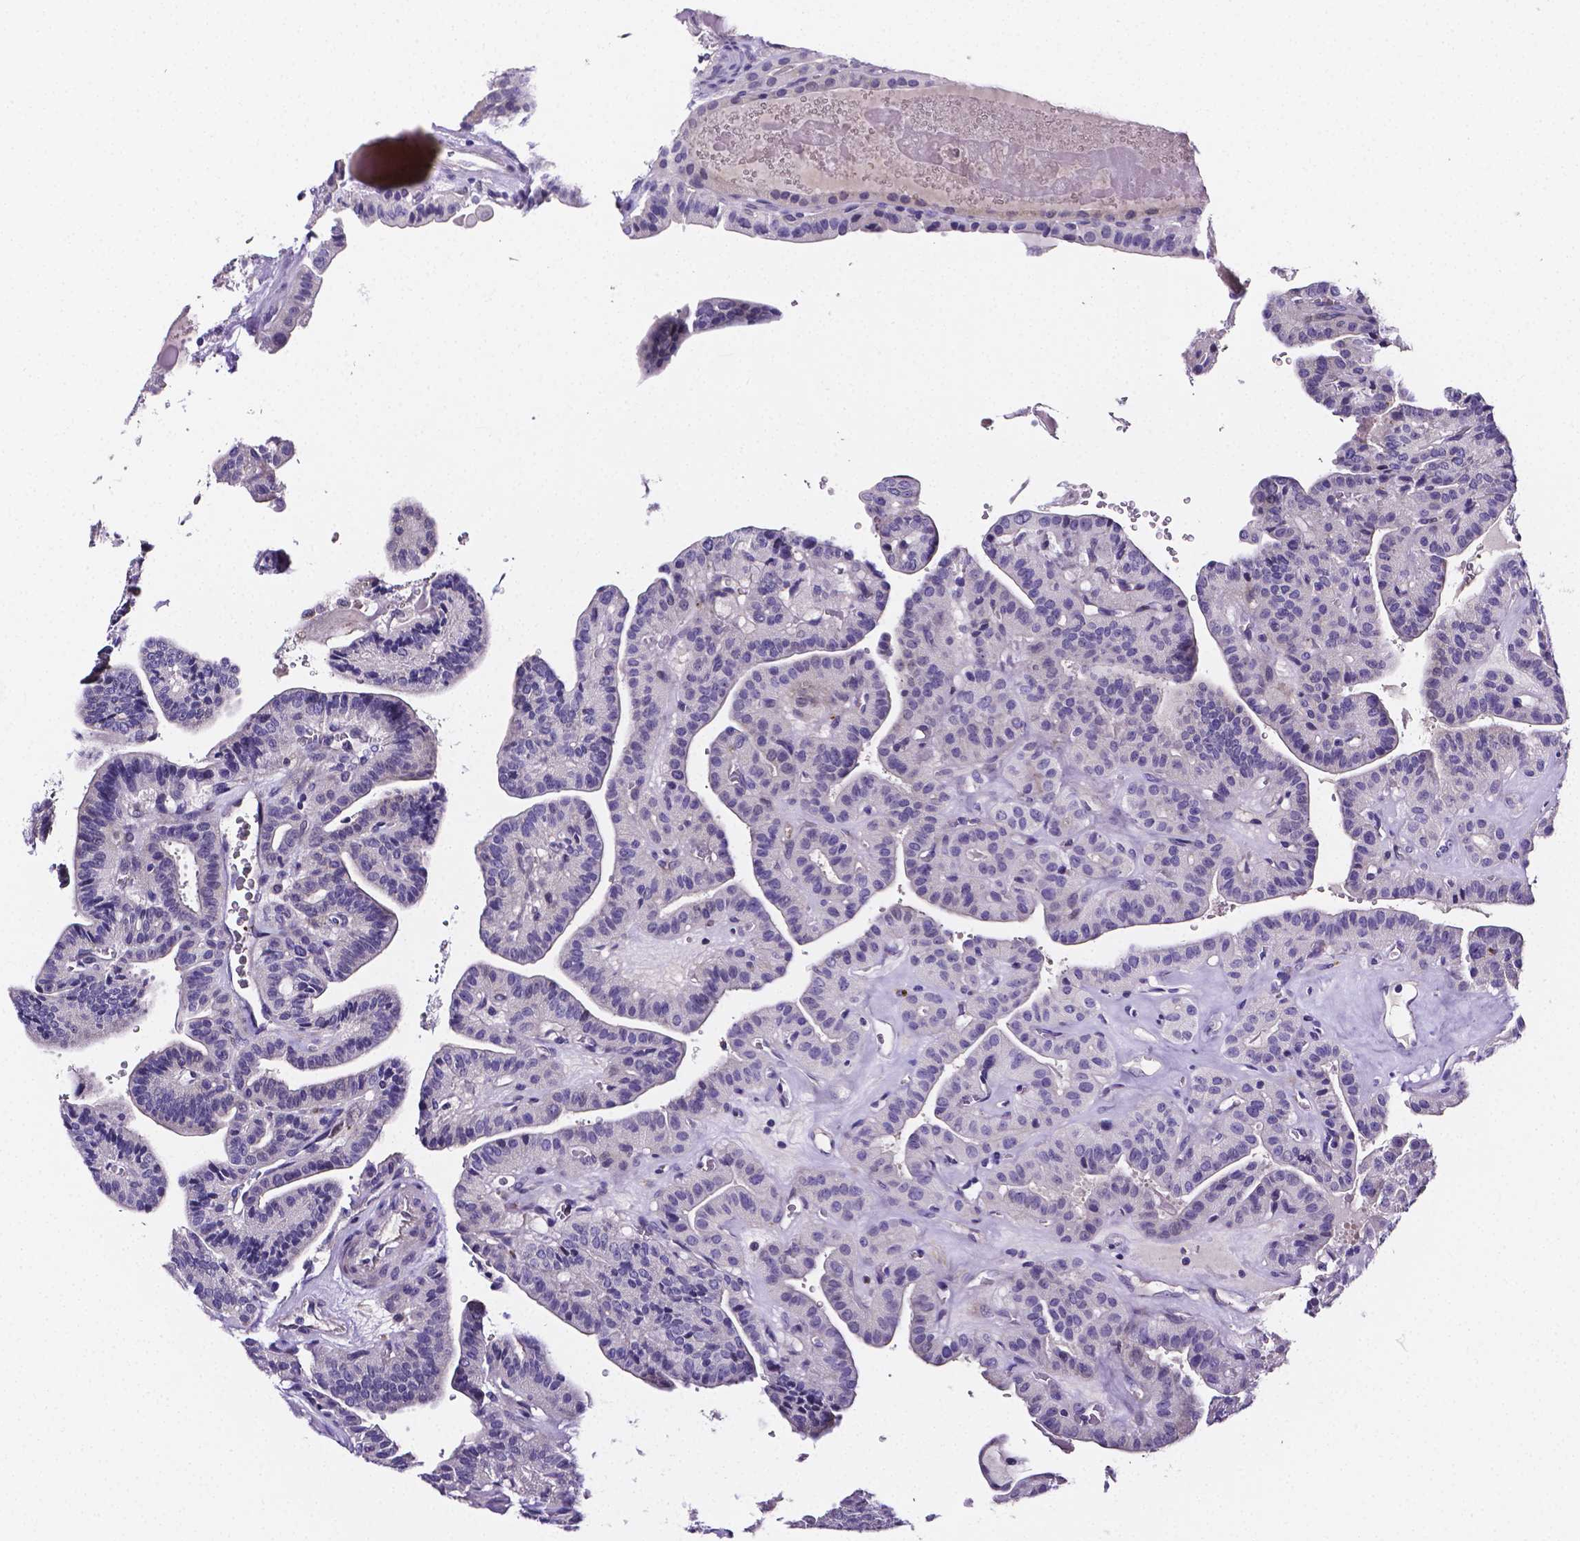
{"staining": {"intensity": "negative", "quantity": "none", "location": "none"}, "tissue": "thyroid cancer", "cell_type": "Tumor cells", "image_type": "cancer", "snomed": [{"axis": "morphology", "description": "Papillary adenocarcinoma, NOS"}, {"axis": "topography", "description": "Thyroid gland"}], "caption": "An image of papillary adenocarcinoma (thyroid) stained for a protein shows no brown staining in tumor cells.", "gene": "NRGN", "patient": {"sex": "male", "age": 52}}